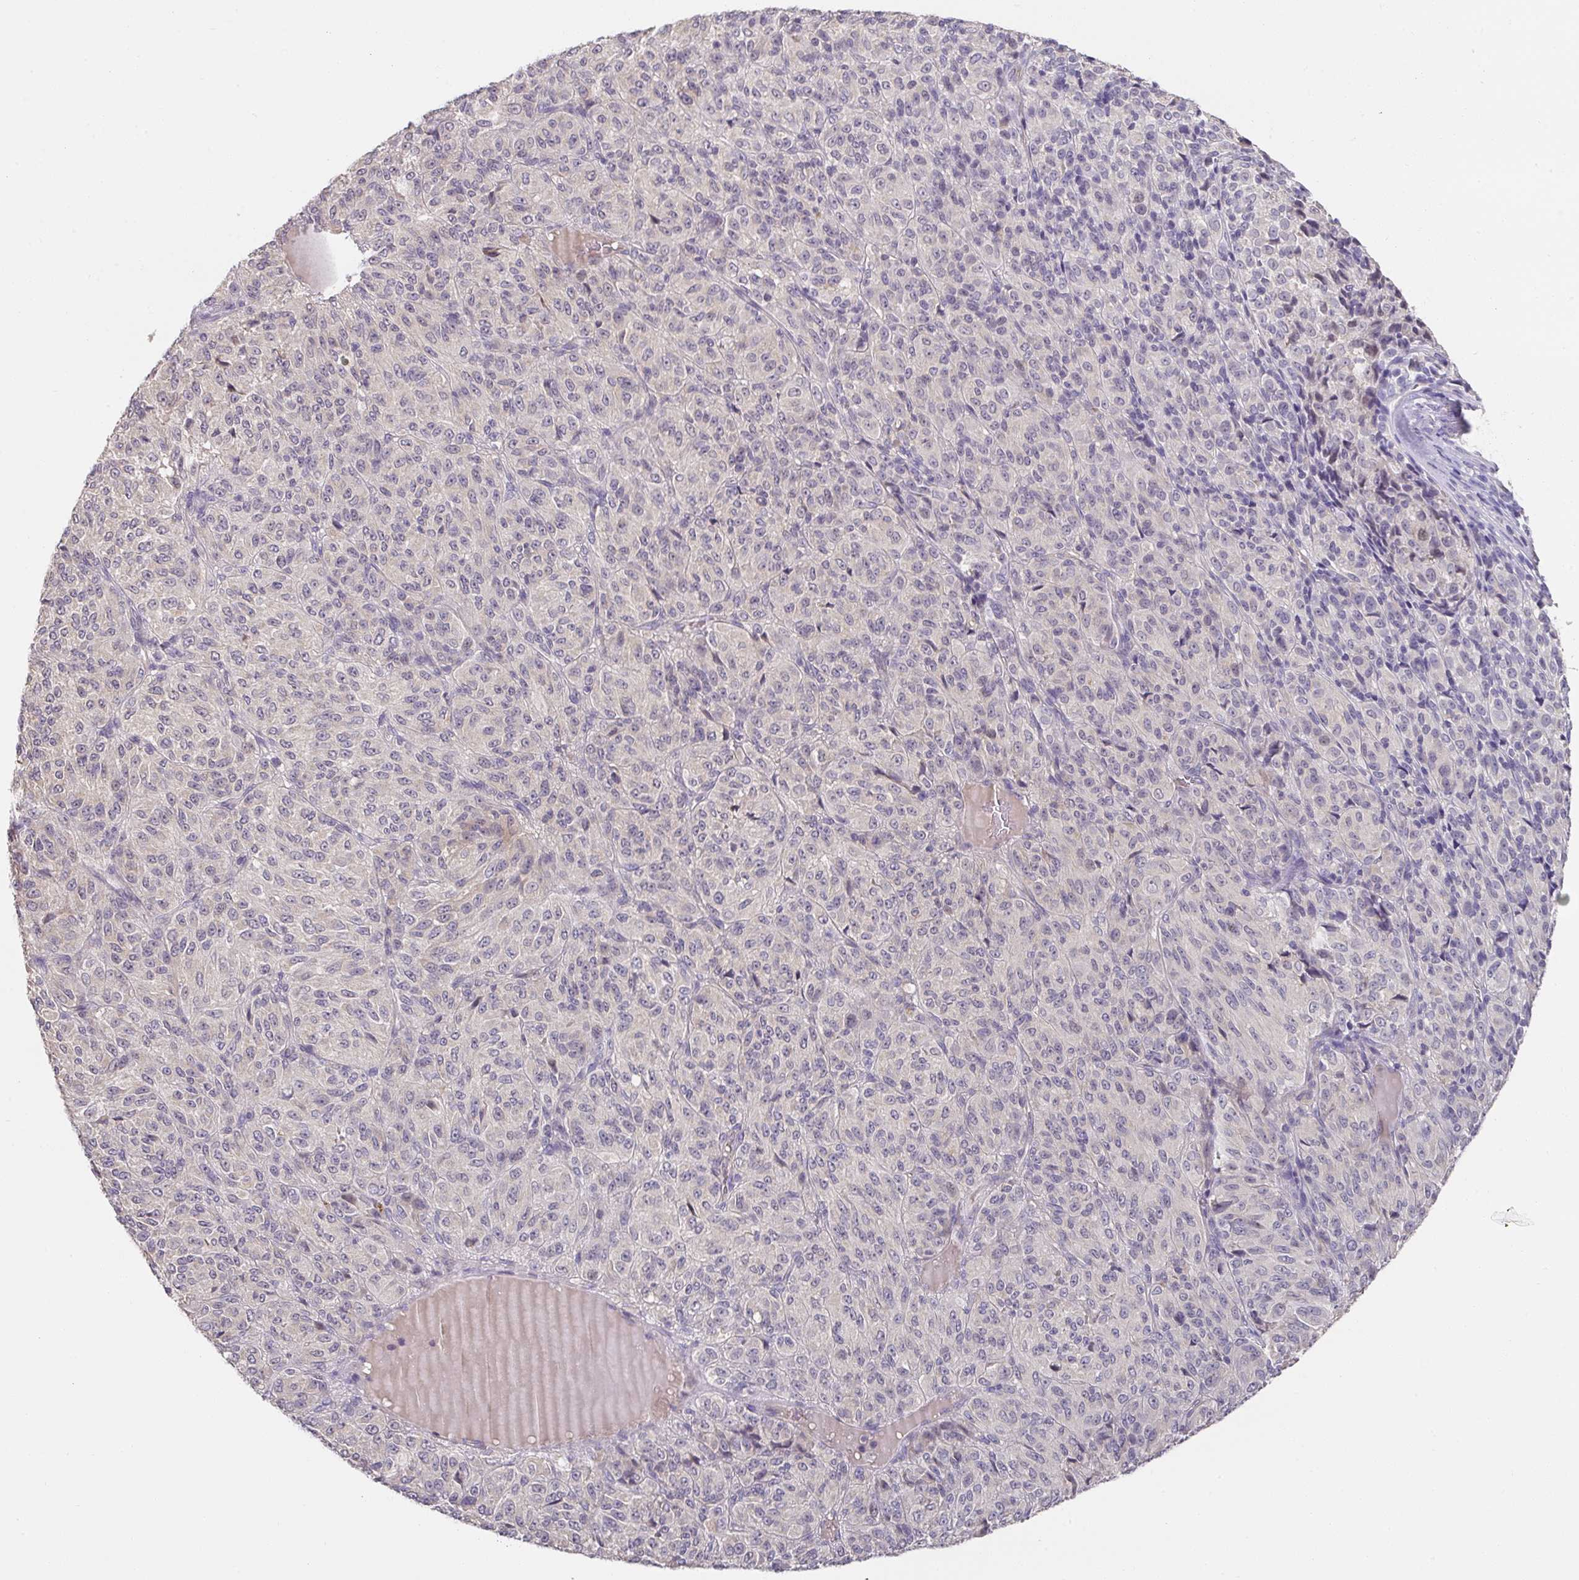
{"staining": {"intensity": "negative", "quantity": "none", "location": "none"}, "tissue": "melanoma", "cell_type": "Tumor cells", "image_type": "cancer", "snomed": [{"axis": "morphology", "description": "Malignant melanoma, Metastatic site"}, {"axis": "topography", "description": "Brain"}], "caption": "DAB (3,3'-diaminobenzidine) immunohistochemical staining of human melanoma reveals no significant staining in tumor cells.", "gene": "FOXN4", "patient": {"sex": "female", "age": 56}}